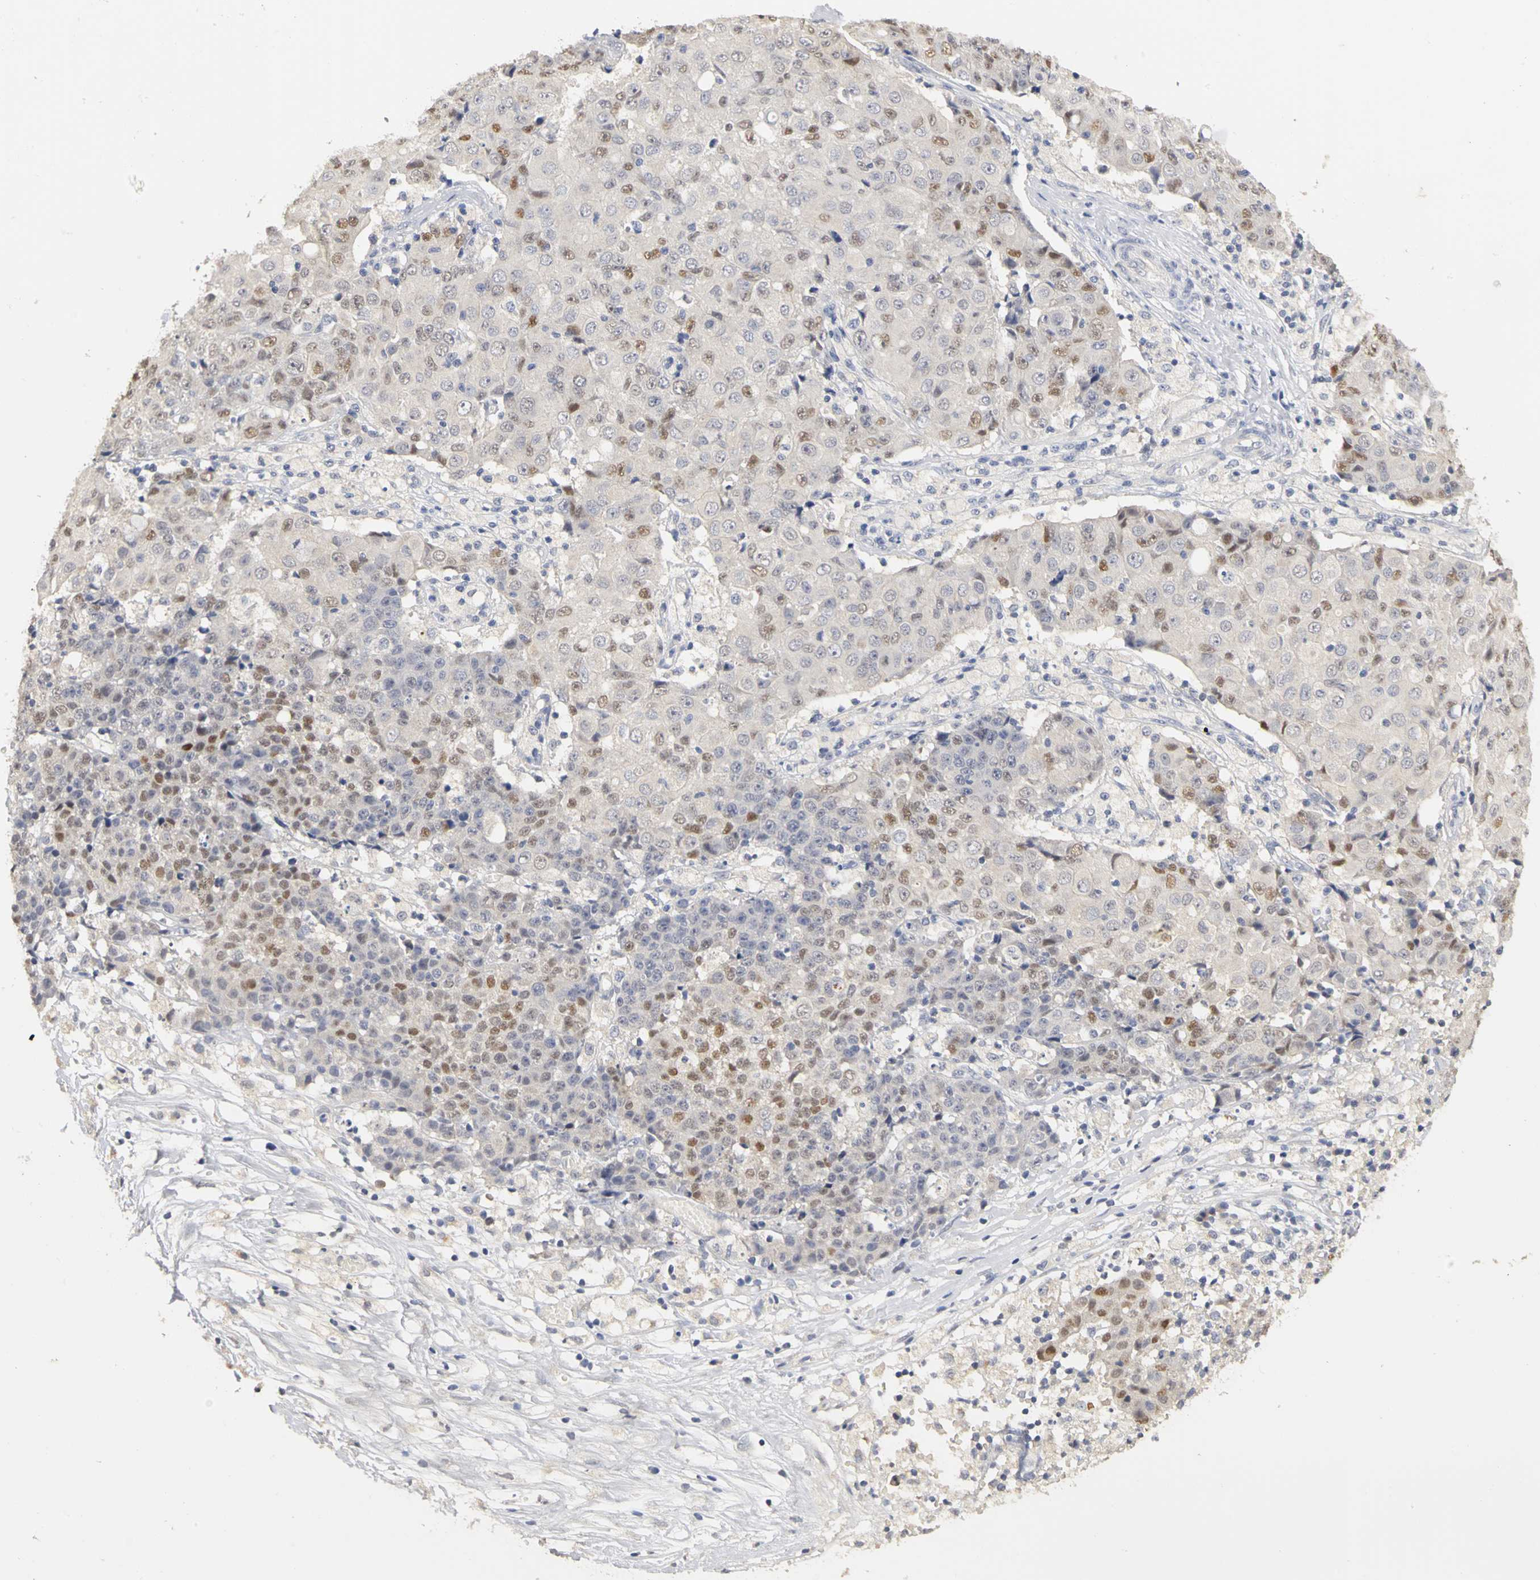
{"staining": {"intensity": "moderate", "quantity": "<25%", "location": "nuclear"}, "tissue": "ovarian cancer", "cell_type": "Tumor cells", "image_type": "cancer", "snomed": [{"axis": "morphology", "description": "Carcinoma, endometroid"}, {"axis": "topography", "description": "Ovary"}], "caption": "Brown immunohistochemical staining in human ovarian endometroid carcinoma demonstrates moderate nuclear positivity in approximately <25% of tumor cells.", "gene": "PGR", "patient": {"sex": "female", "age": 42}}